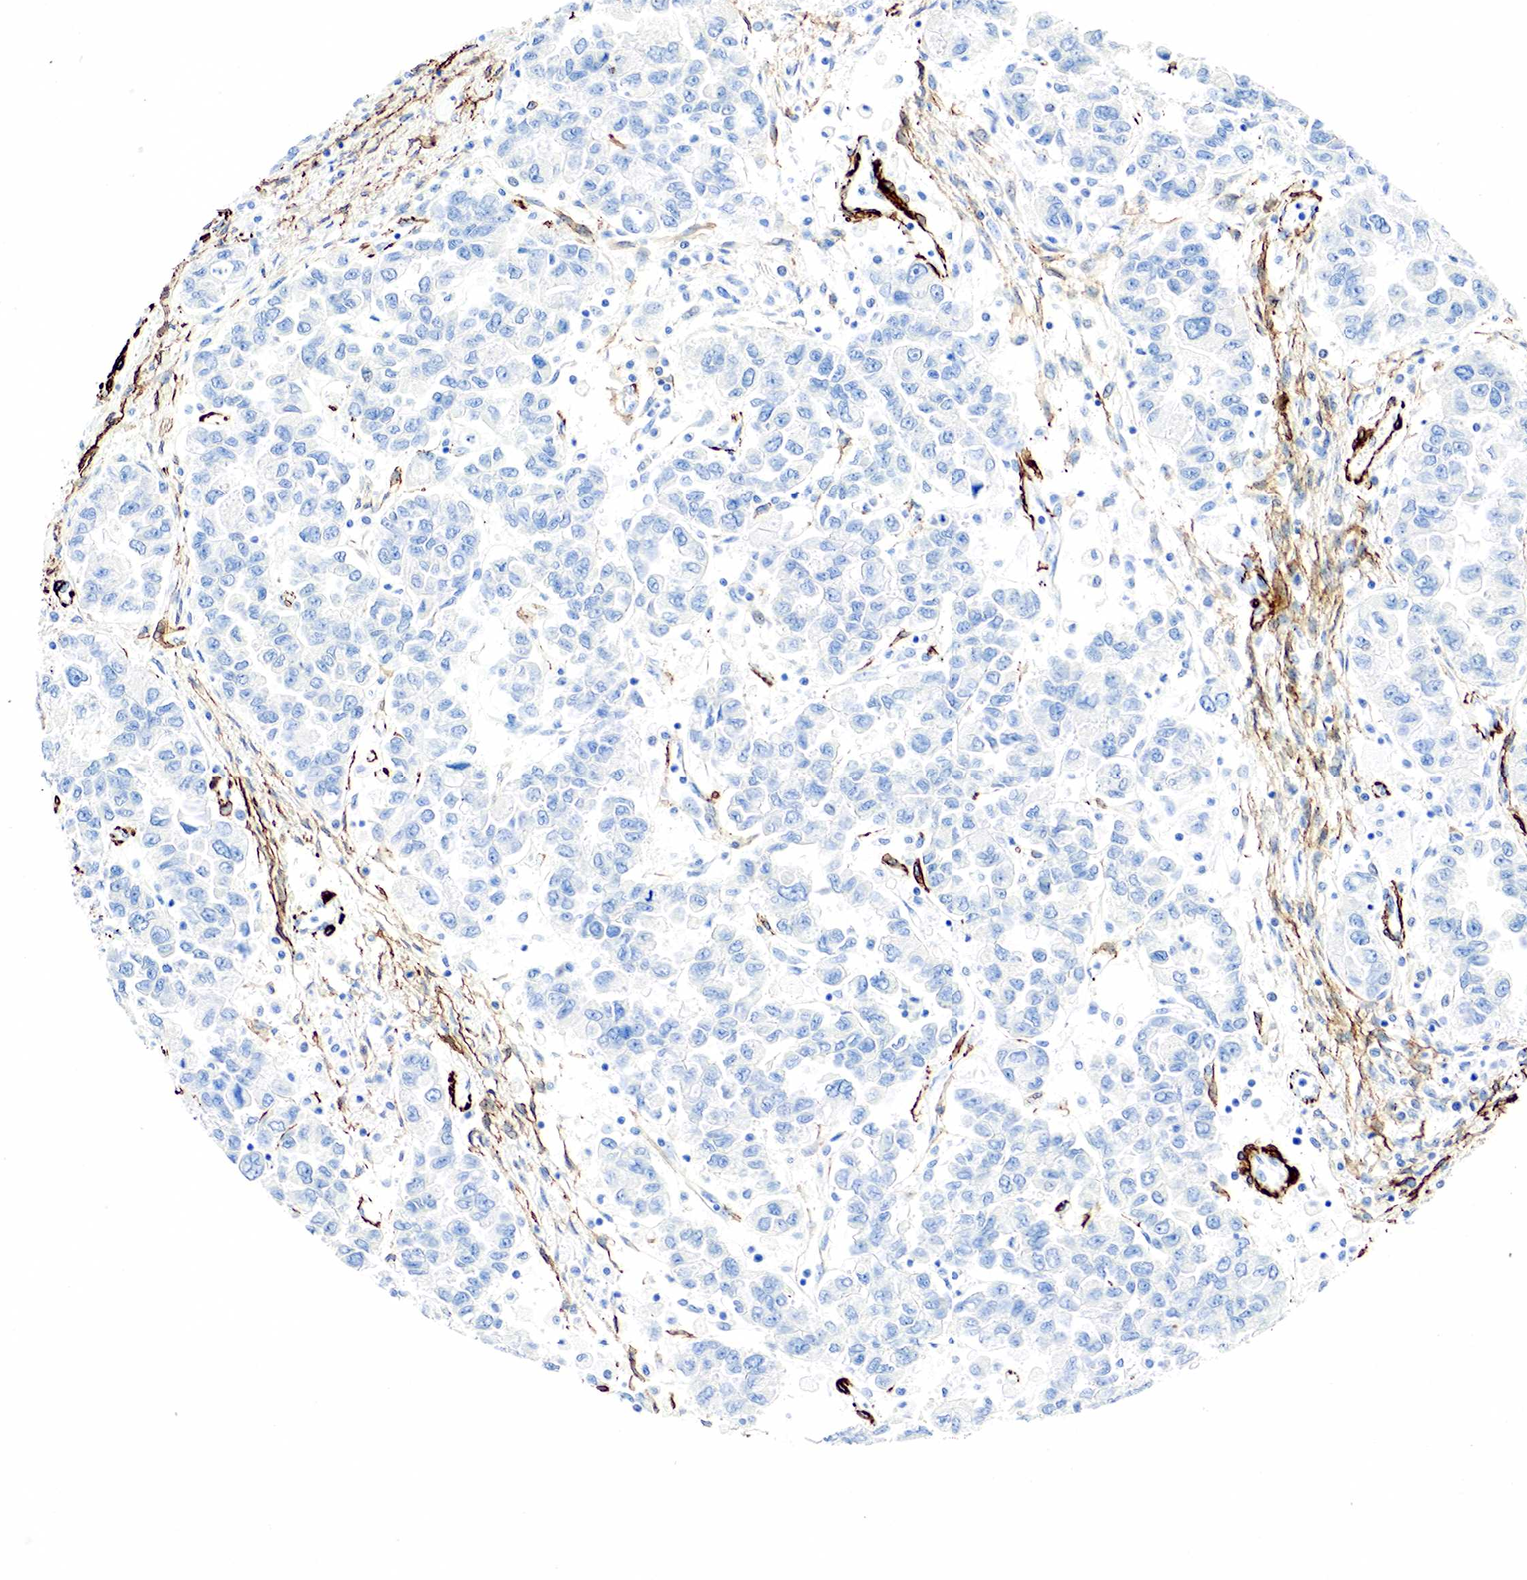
{"staining": {"intensity": "negative", "quantity": "none", "location": "none"}, "tissue": "ovarian cancer", "cell_type": "Tumor cells", "image_type": "cancer", "snomed": [{"axis": "morphology", "description": "Cystadenocarcinoma, serous, NOS"}, {"axis": "topography", "description": "Ovary"}], "caption": "Protein analysis of ovarian cancer (serous cystadenocarcinoma) shows no significant expression in tumor cells.", "gene": "ACTA1", "patient": {"sex": "female", "age": 84}}